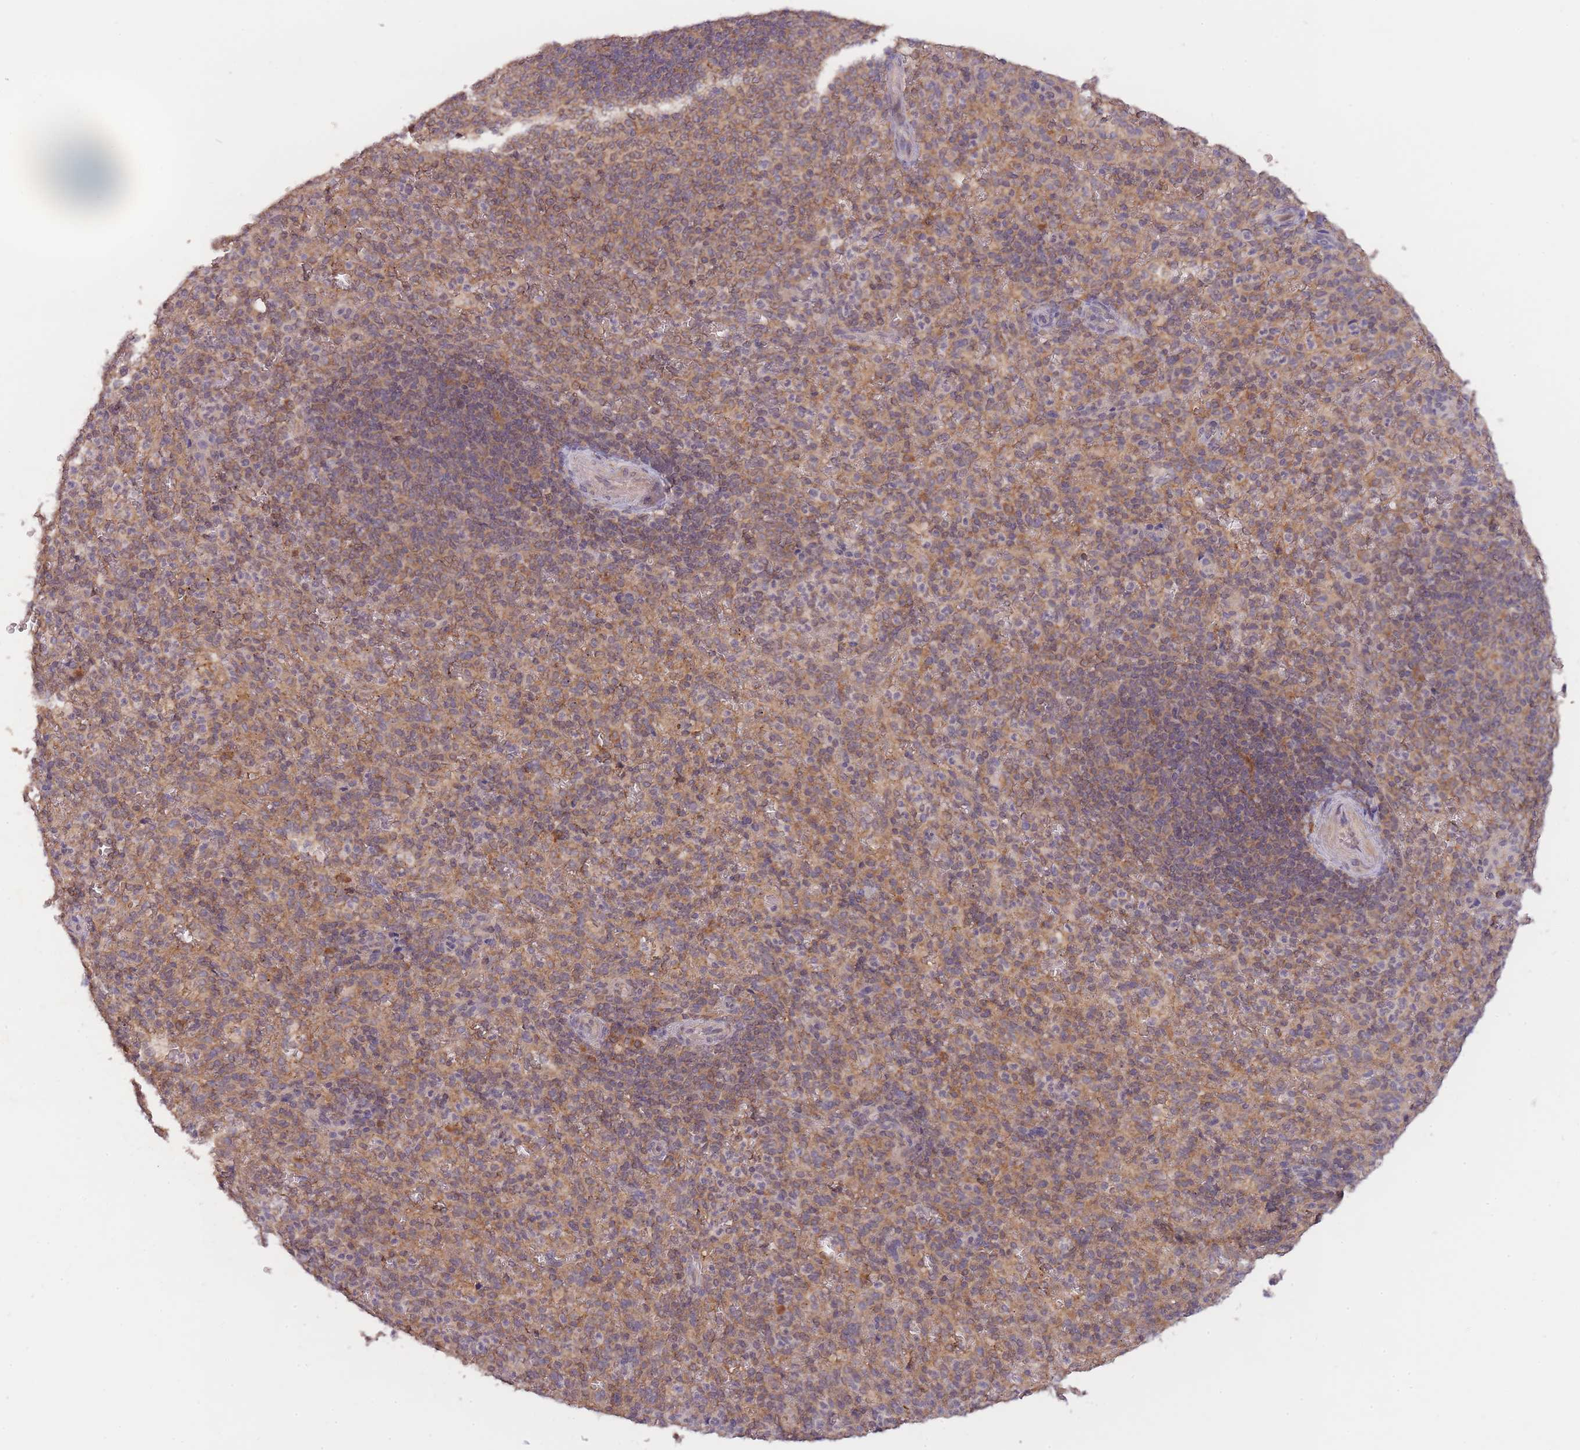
{"staining": {"intensity": "moderate", "quantity": "25%-75%", "location": "cytoplasmic/membranous"}, "tissue": "spleen", "cell_type": "Cells in red pulp", "image_type": "normal", "snomed": [{"axis": "morphology", "description": "Normal tissue, NOS"}, {"axis": "topography", "description": "Spleen"}], "caption": "DAB (3,3'-diaminobenzidine) immunohistochemical staining of unremarkable spleen reveals moderate cytoplasmic/membranous protein staining in approximately 25%-75% of cells in red pulp.", "gene": "PIP4P1", "patient": {"sex": "female", "age": 21}}